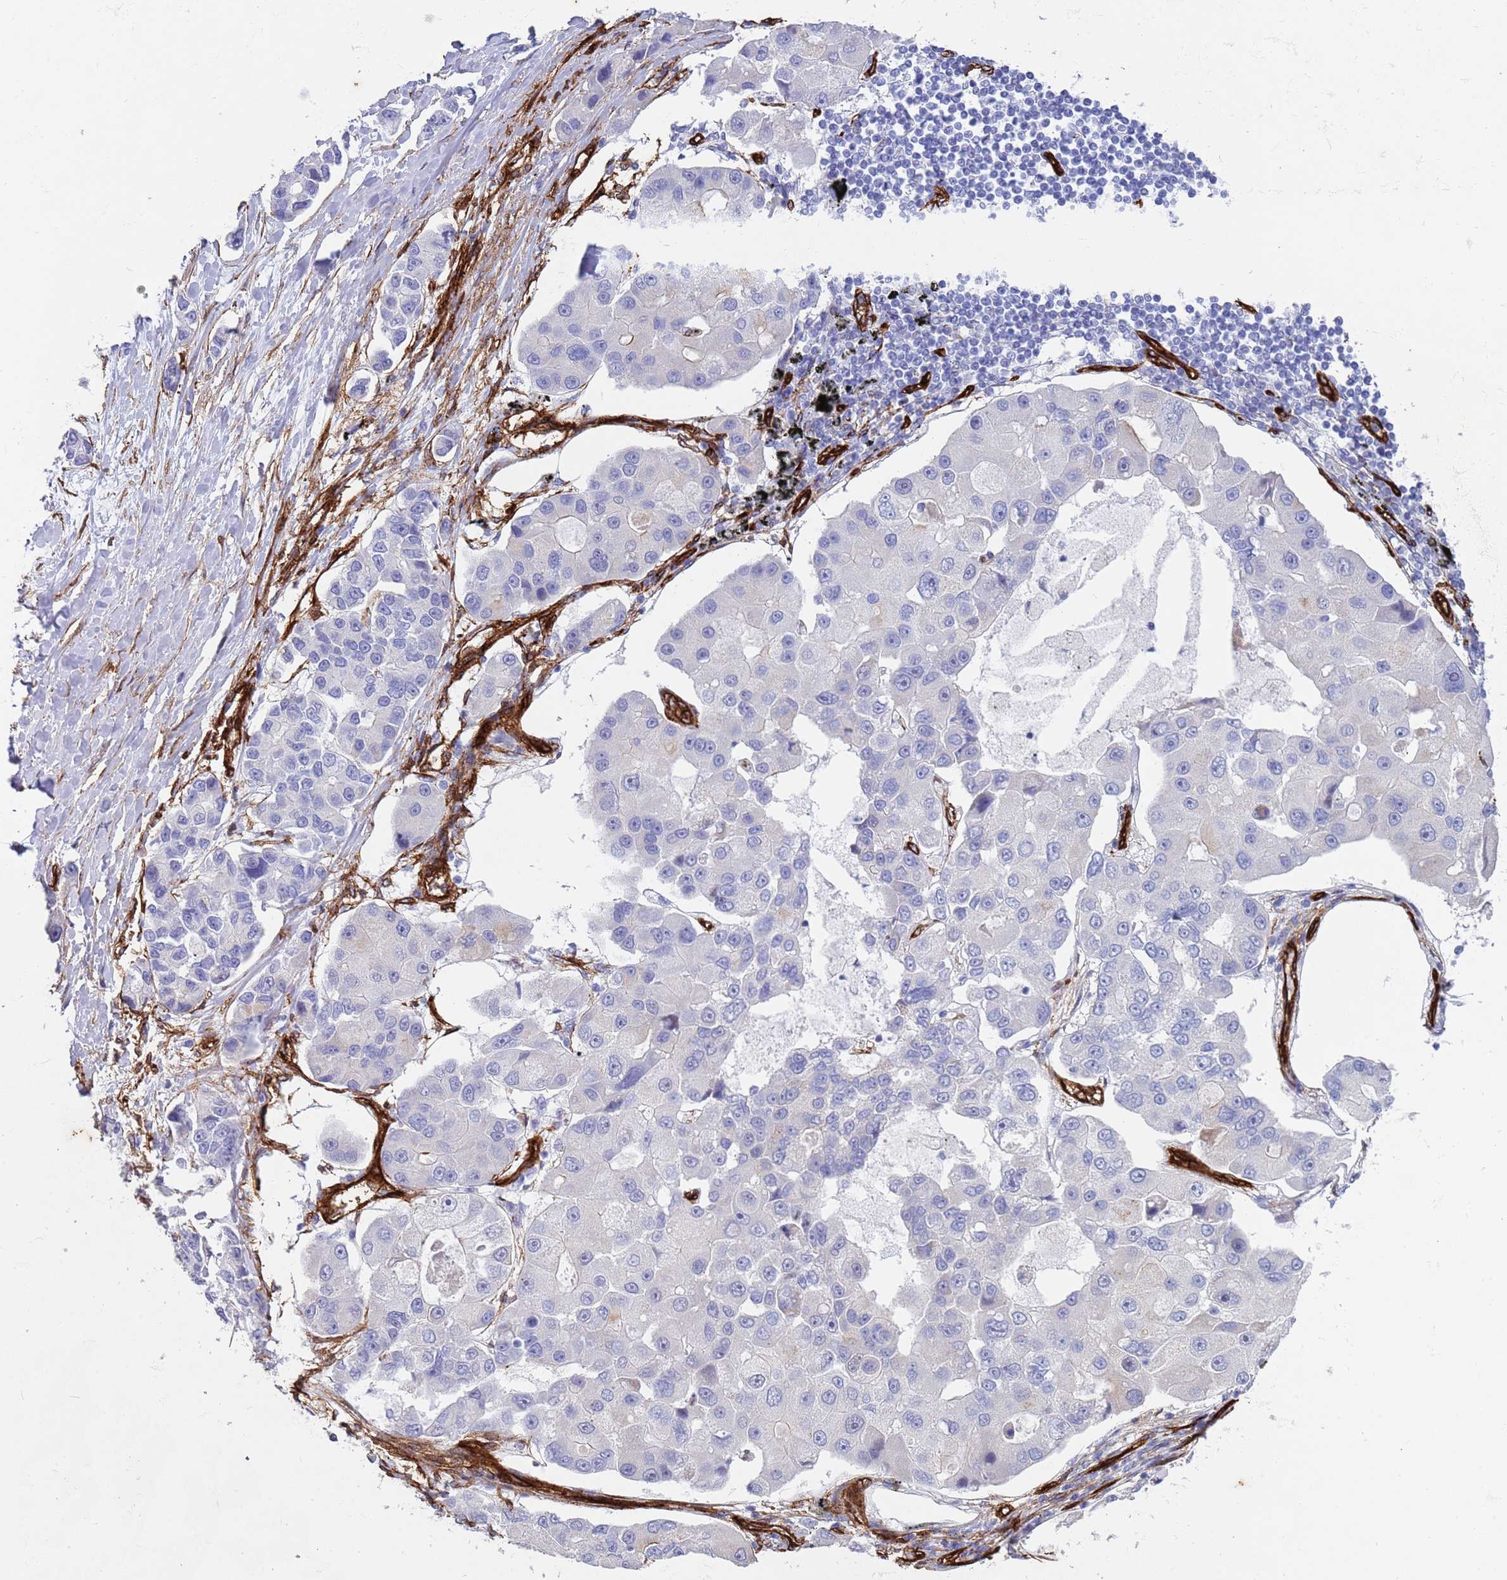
{"staining": {"intensity": "negative", "quantity": "none", "location": "none"}, "tissue": "lung cancer", "cell_type": "Tumor cells", "image_type": "cancer", "snomed": [{"axis": "morphology", "description": "Adenocarcinoma, NOS"}, {"axis": "topography", "description": "Lung"}], "caption": "Immunohistochemical staining of human lung adenocarcinoma demonstrates no significant staining in tumor cells. (DAB immunohistochemistry visualized using brightfield microscopy, high magnification).", "gene": "CAV2", "patient": {"sex": "female", "age": 54}}